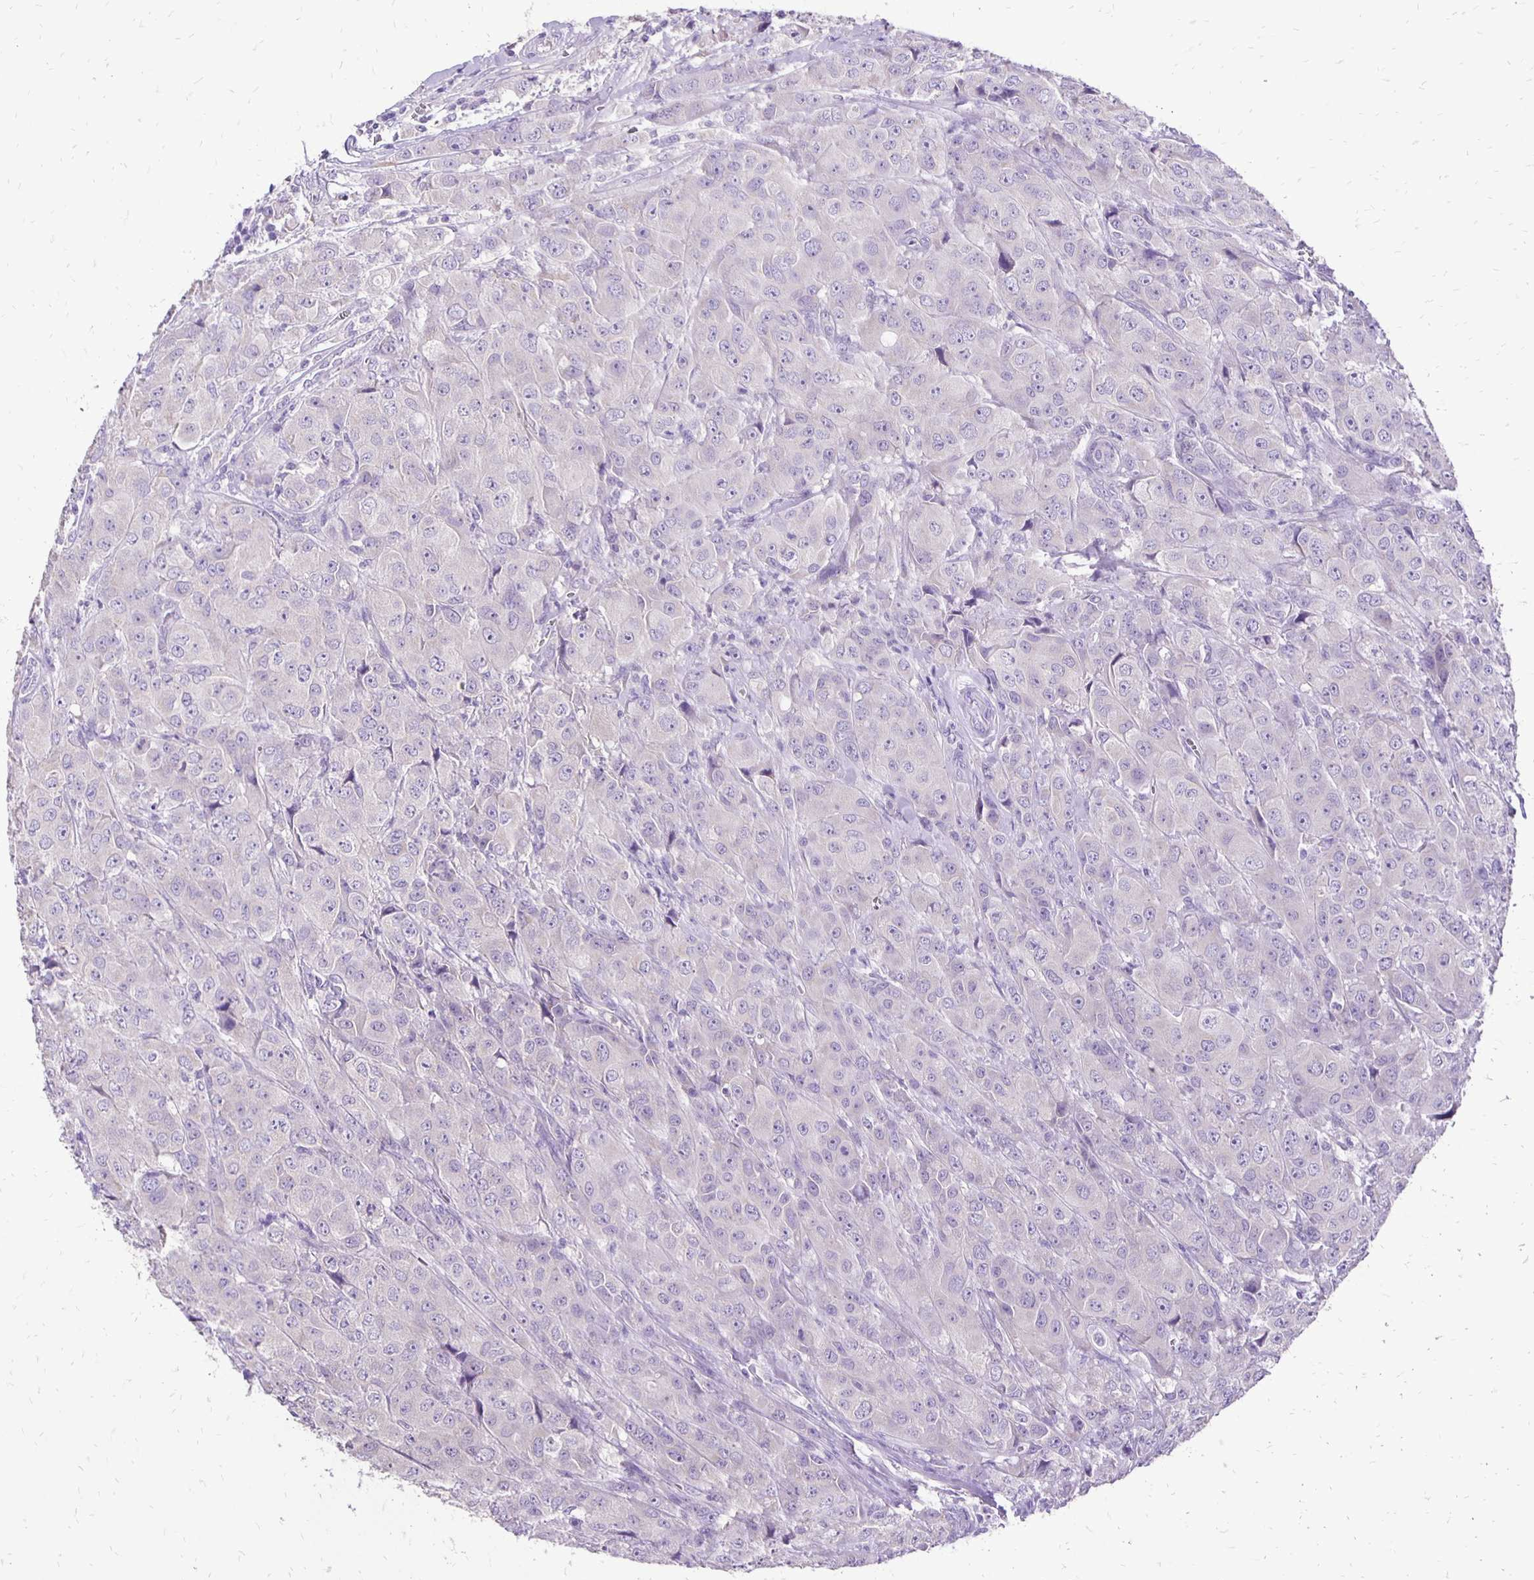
{"staining": {"intensity": "negative", "quantity": "none", "location": "none"}, "tissue": "breast cancer", "cell_type": "Tumor cells", "image_type": "cancer", "snomed": [{"axis": "morphology", "description": "Normal tissue, NOS"}, {"axis": "morphology", "description": "Duct carcinoma"}, {"axis": "topography", "description": "Breast"}], "caption": "Micrograph shows no significant protein staining in tumor cells of breast cancer (intraductal carcinoma).", "gene": "ANKRD45", "patient": {"sex": "female", "age": 43}}